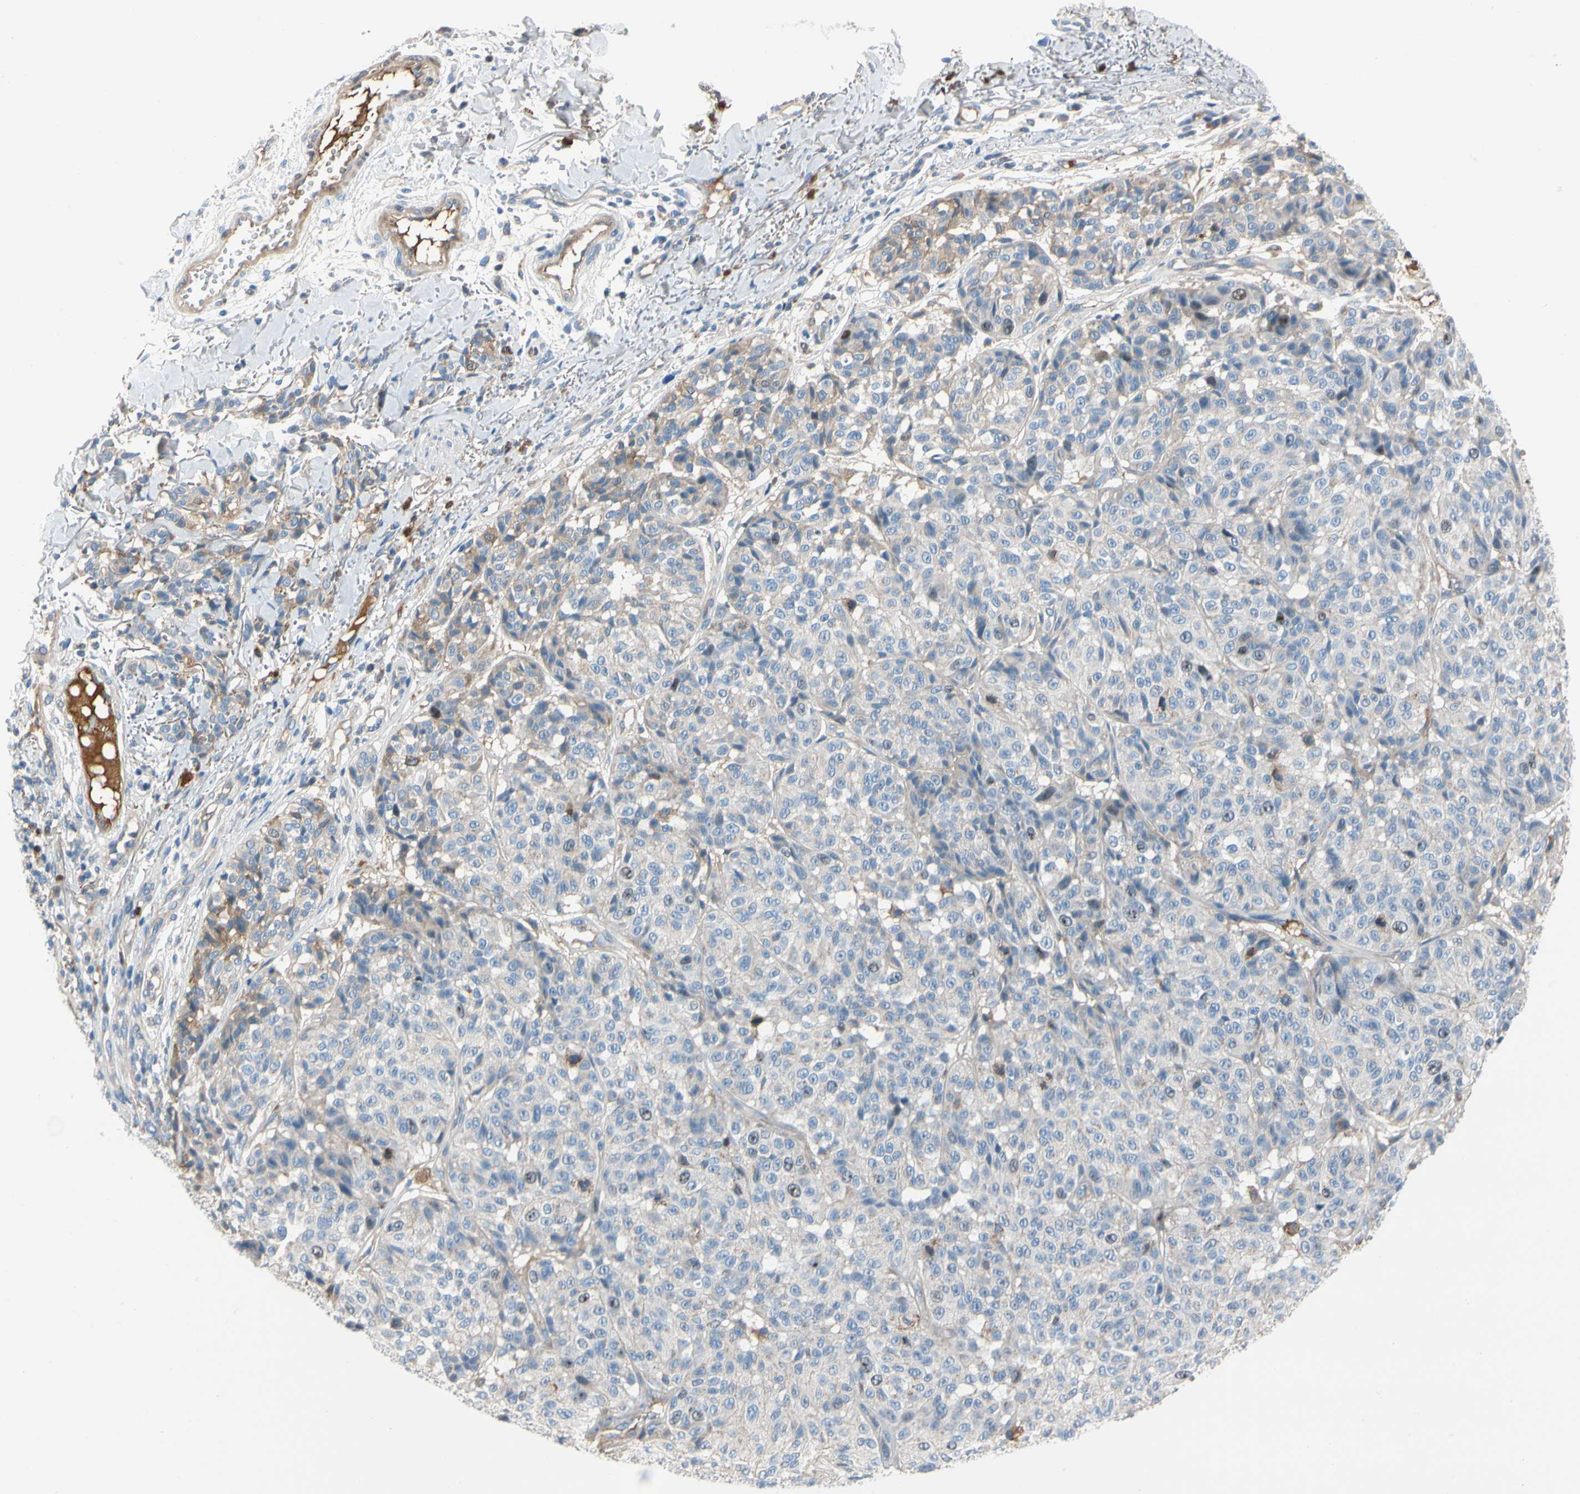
{"staining": {"intensity": "moderate", "quantity": "<25%", "location": "nuclear"}, "tissue": "melanoma", "cell_type": "Tumor cells", "image_type": "cancer", "snomed": [{"axis": "morphology", "description": "Malignant melanoma, NOS"}, {"axis": "topography", "description": "Skin"}], "caption": "Immunohistochemistry (IHC) image of human malignant melanoma stained for a protein (brown), which shows low levels of moderate nuclear staining in approximately <25% of tumor cells.", "gene": "HJURP", "patient": {"sex": "female", "age": 46}}